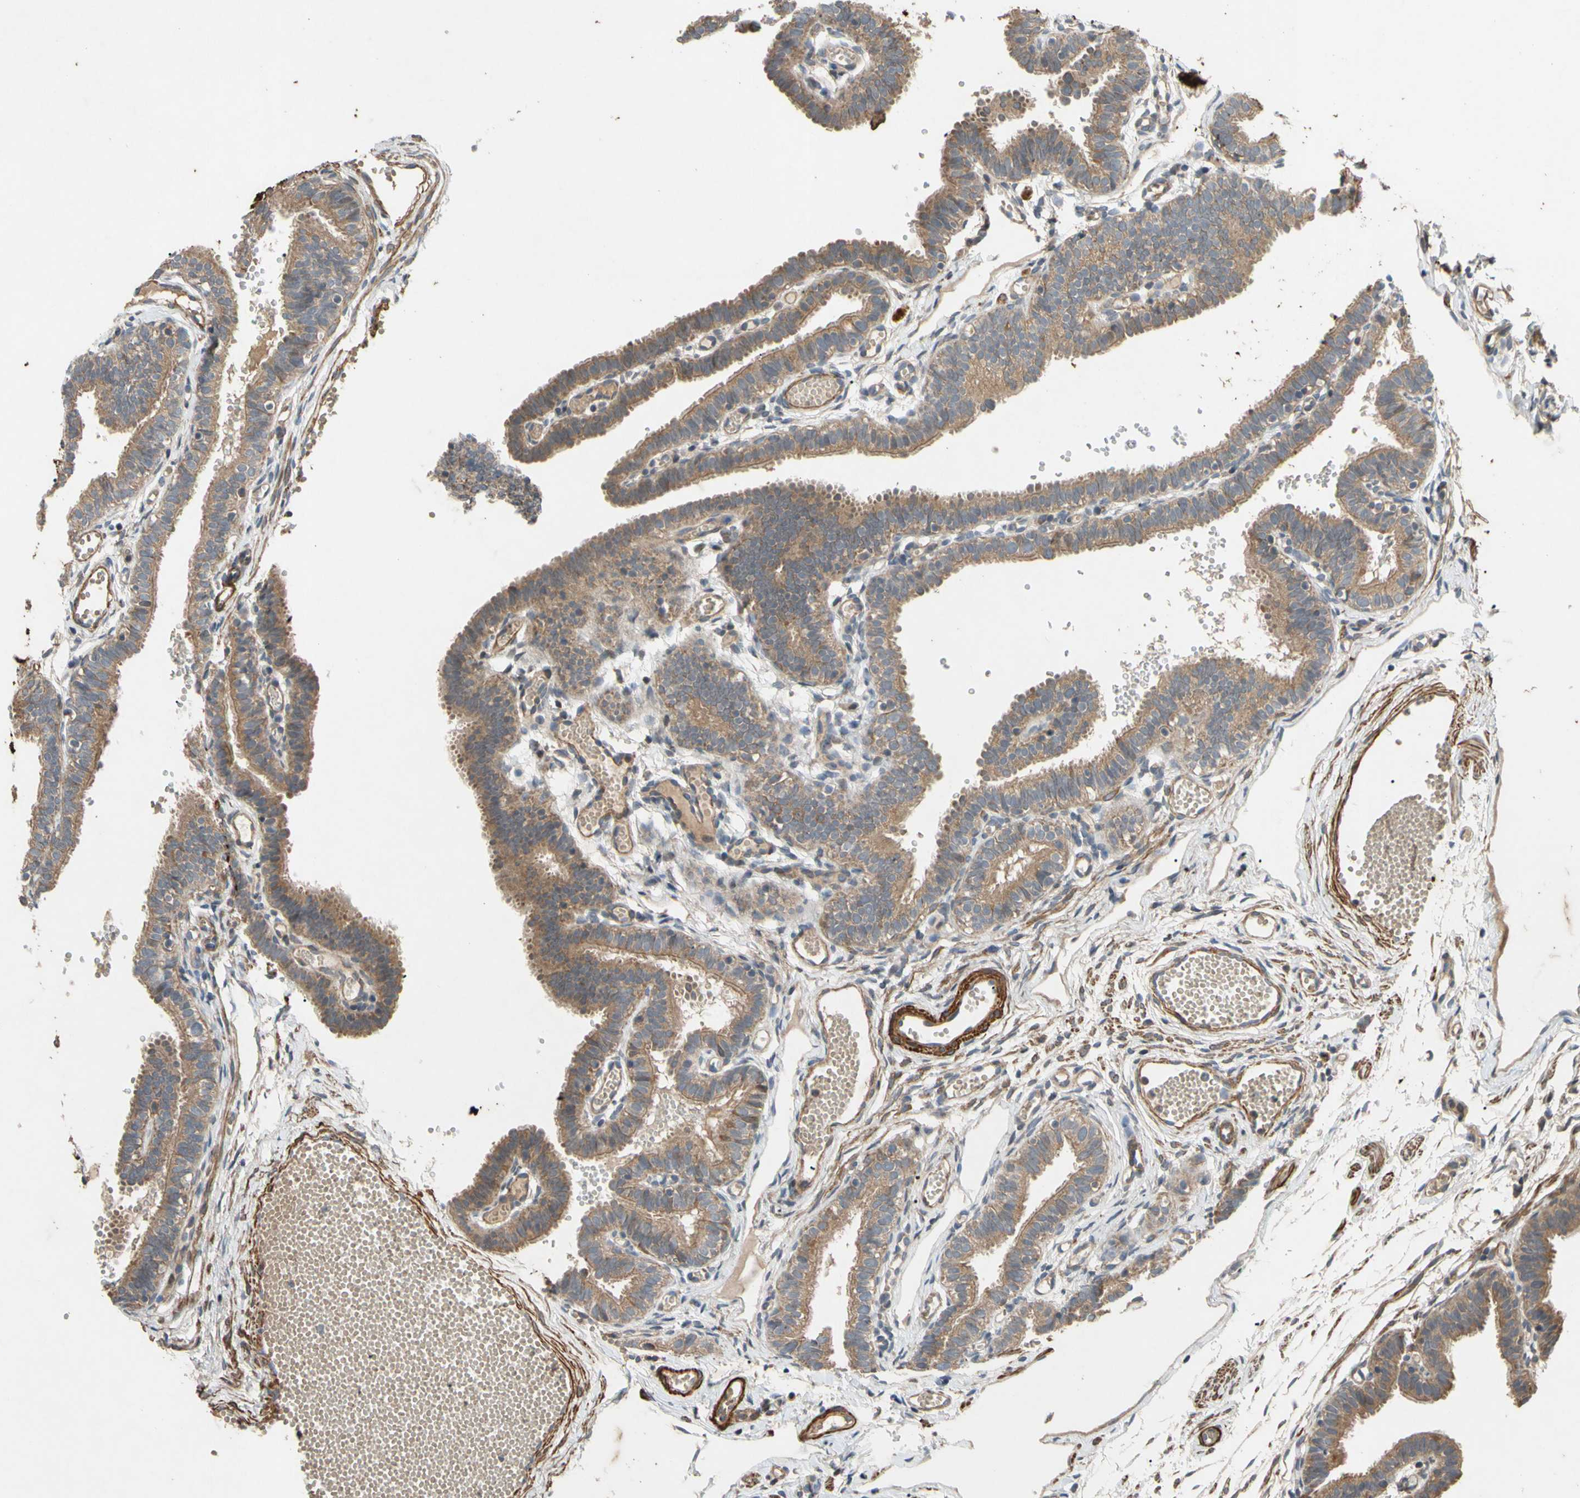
{"staining": {"intensity": "moderate", "quantity": ">75%", "location": "cytoplasmic/membranous"}, "tissue": "fallopian tube", "cell_type": "Glandular cells", "image_type": "normal", "snomed": [{"axis": "morphology", "description": "Normal tissue, NOS"}, {"axis": "topography", "description": "Fallopian tube"}, {"axis": "topography", "description": "Placenta"}], "caption": "Brown immunohistochemical staining in benign human fallopian tube exhibits moderate cytoplasmic/membranous staining in about >75% of glandular cells.", "gene": "PARD6A", "patient": {"sex": "female", "age": 34}}